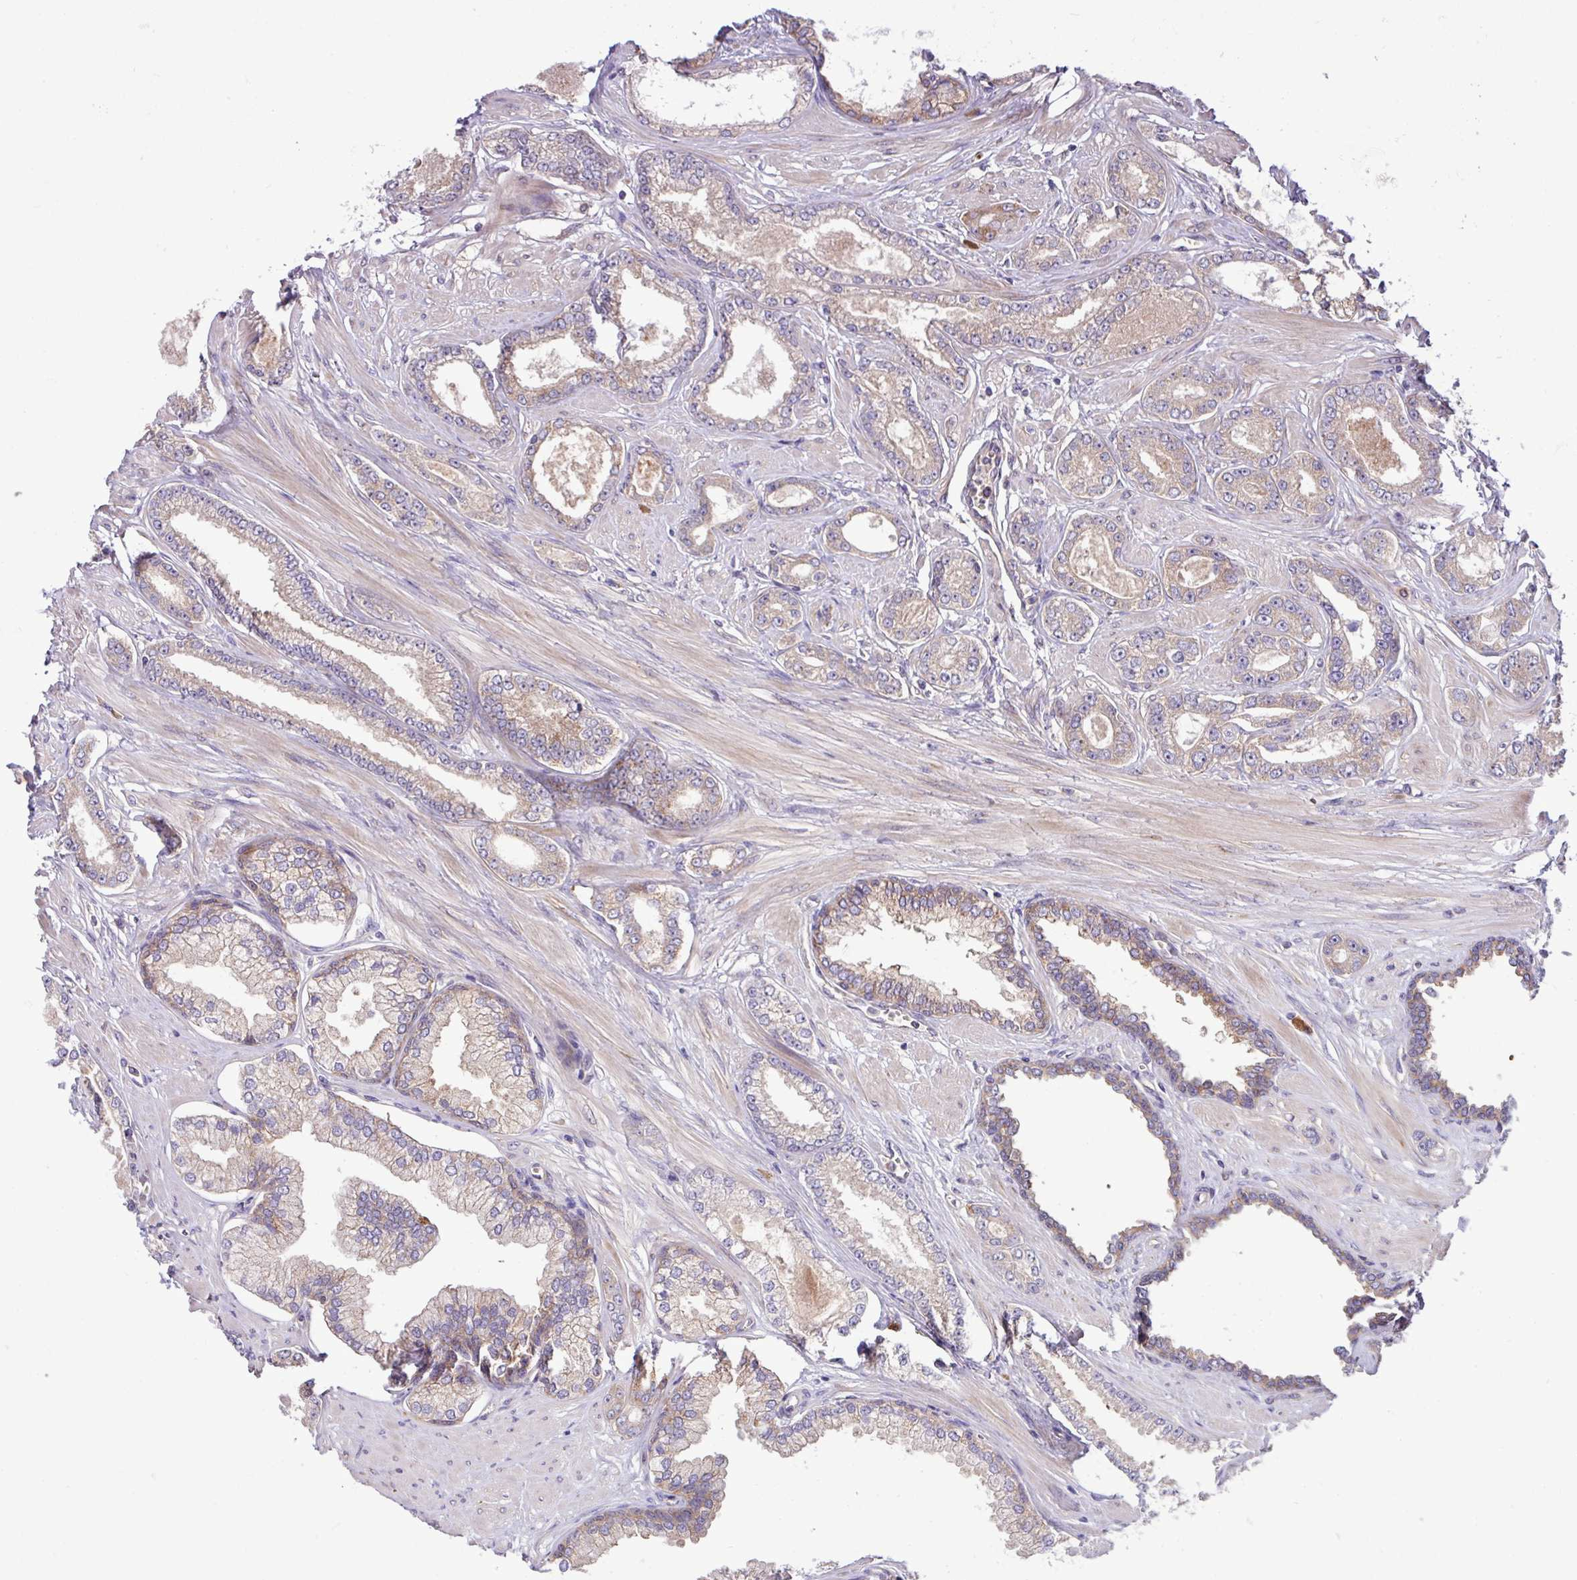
{"staining": {"intensity": "moderate", "quantity": "25%-75%", "location": "cytoplasmic/membranous"}, "tissue": "prostate cancer", "cell_type": "Tumor cells", "image_type": "cancer", "snomed": [{"axis": "morphology", "description": "Adenocarcinoma, Low grade"}, {"axis": "topography", "description": "Prostate"}], "caption": "Protein staining reveals moderate cytoplasmic/membranous positivity in approximately 25%-75% of tumor cells in prostate cancer (adenocarcinoma (low-grade)).", "gene": "LSM12", "patient": {"sex": "male", "age": 60}}